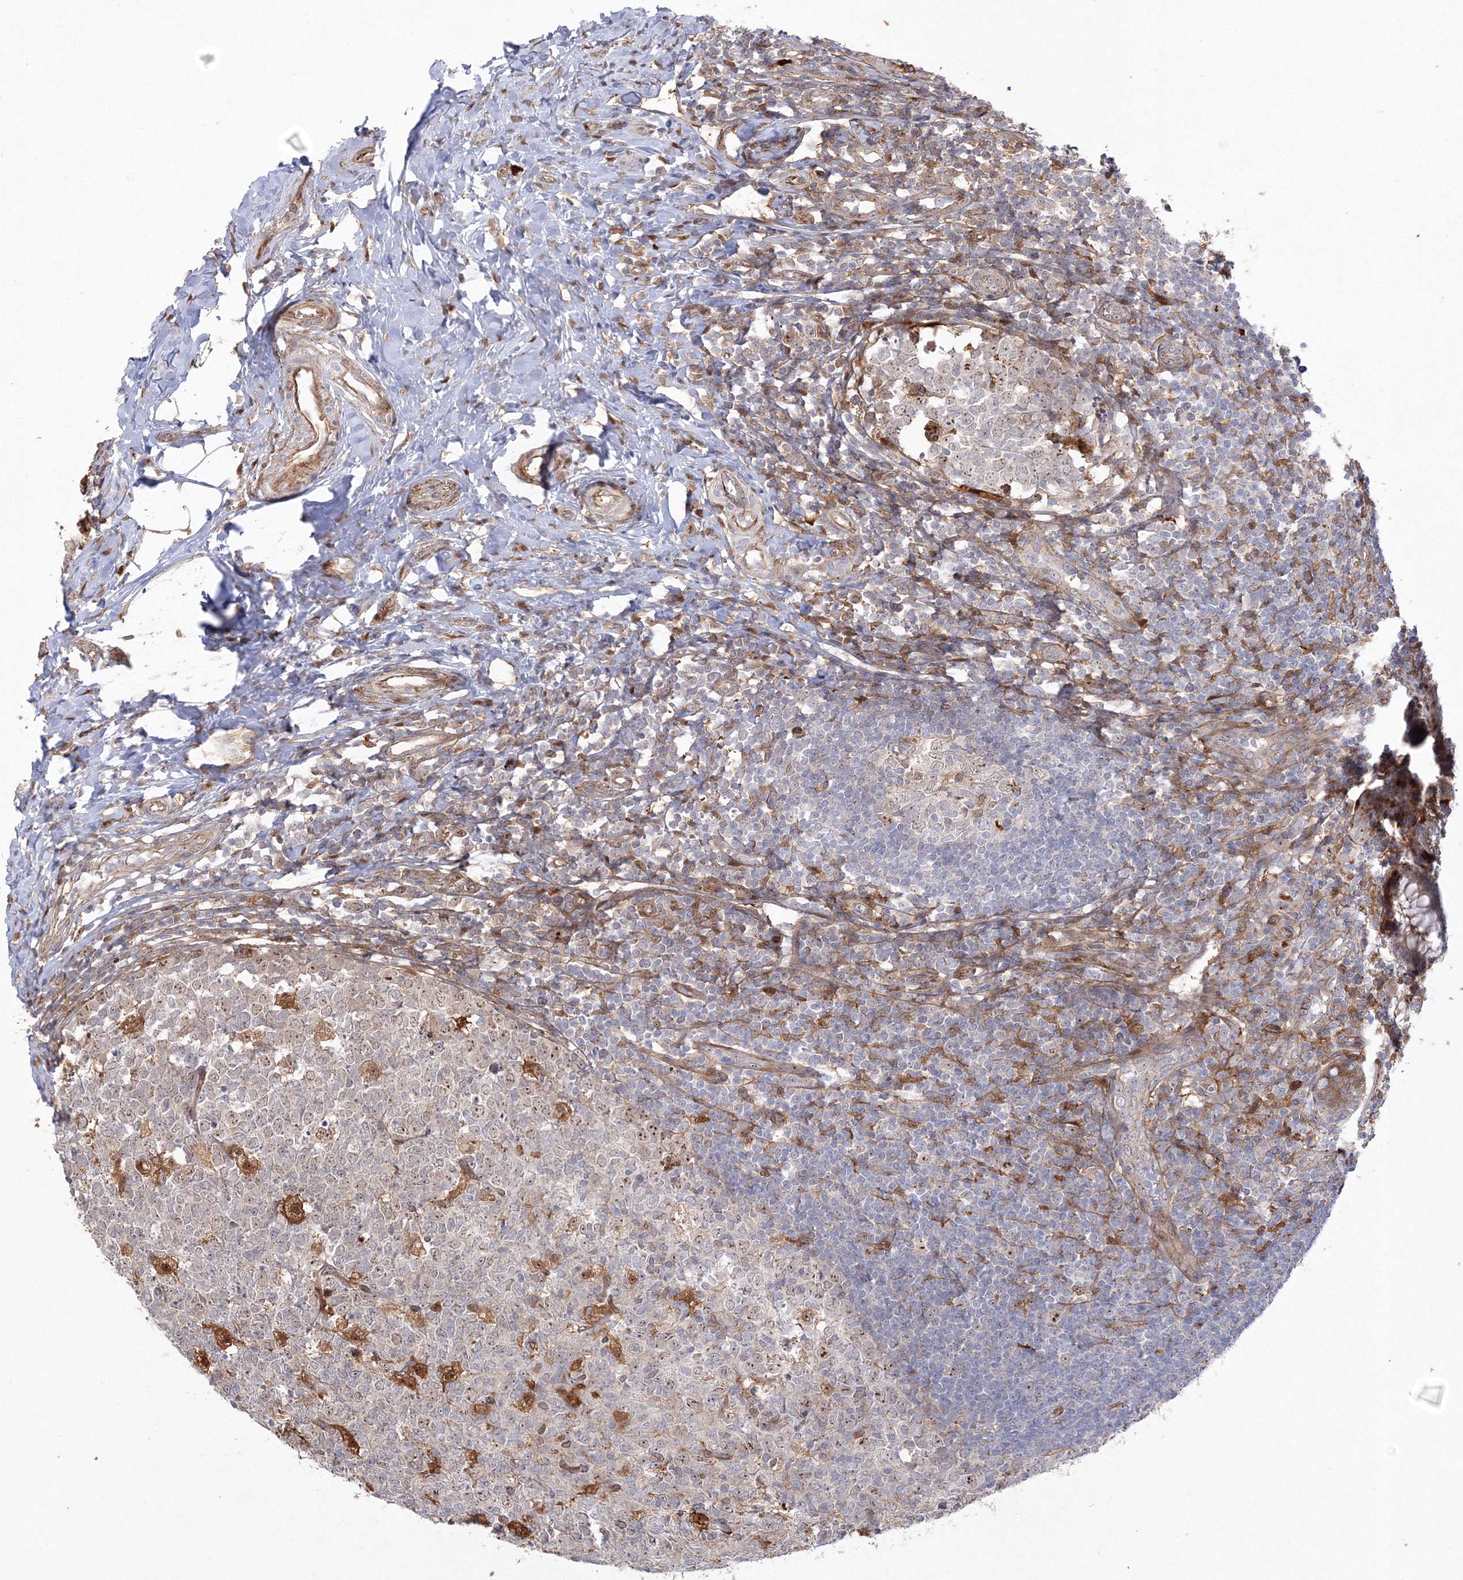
{"staining": {"intensity": "moderate", "quantity": ">75%", "location": "cytoplasmic/membranous,nuclear"}, "tissue": "appendix", "cell_type": "Glandular cells", "image_type": "normal", "snomed": [{"axis": "morphology", "description": "Normal tissue, NOS"}, {"axis": "topography", "description": "Appendix"}], "caption": "Protein staining of unremarkable appendix reveals moderate cytoplasmic/membranous,nuclear expression in approximately >75% of glandular cells.", "gene": "NPM3", "patient": {"sex": "male", "age": 14}}